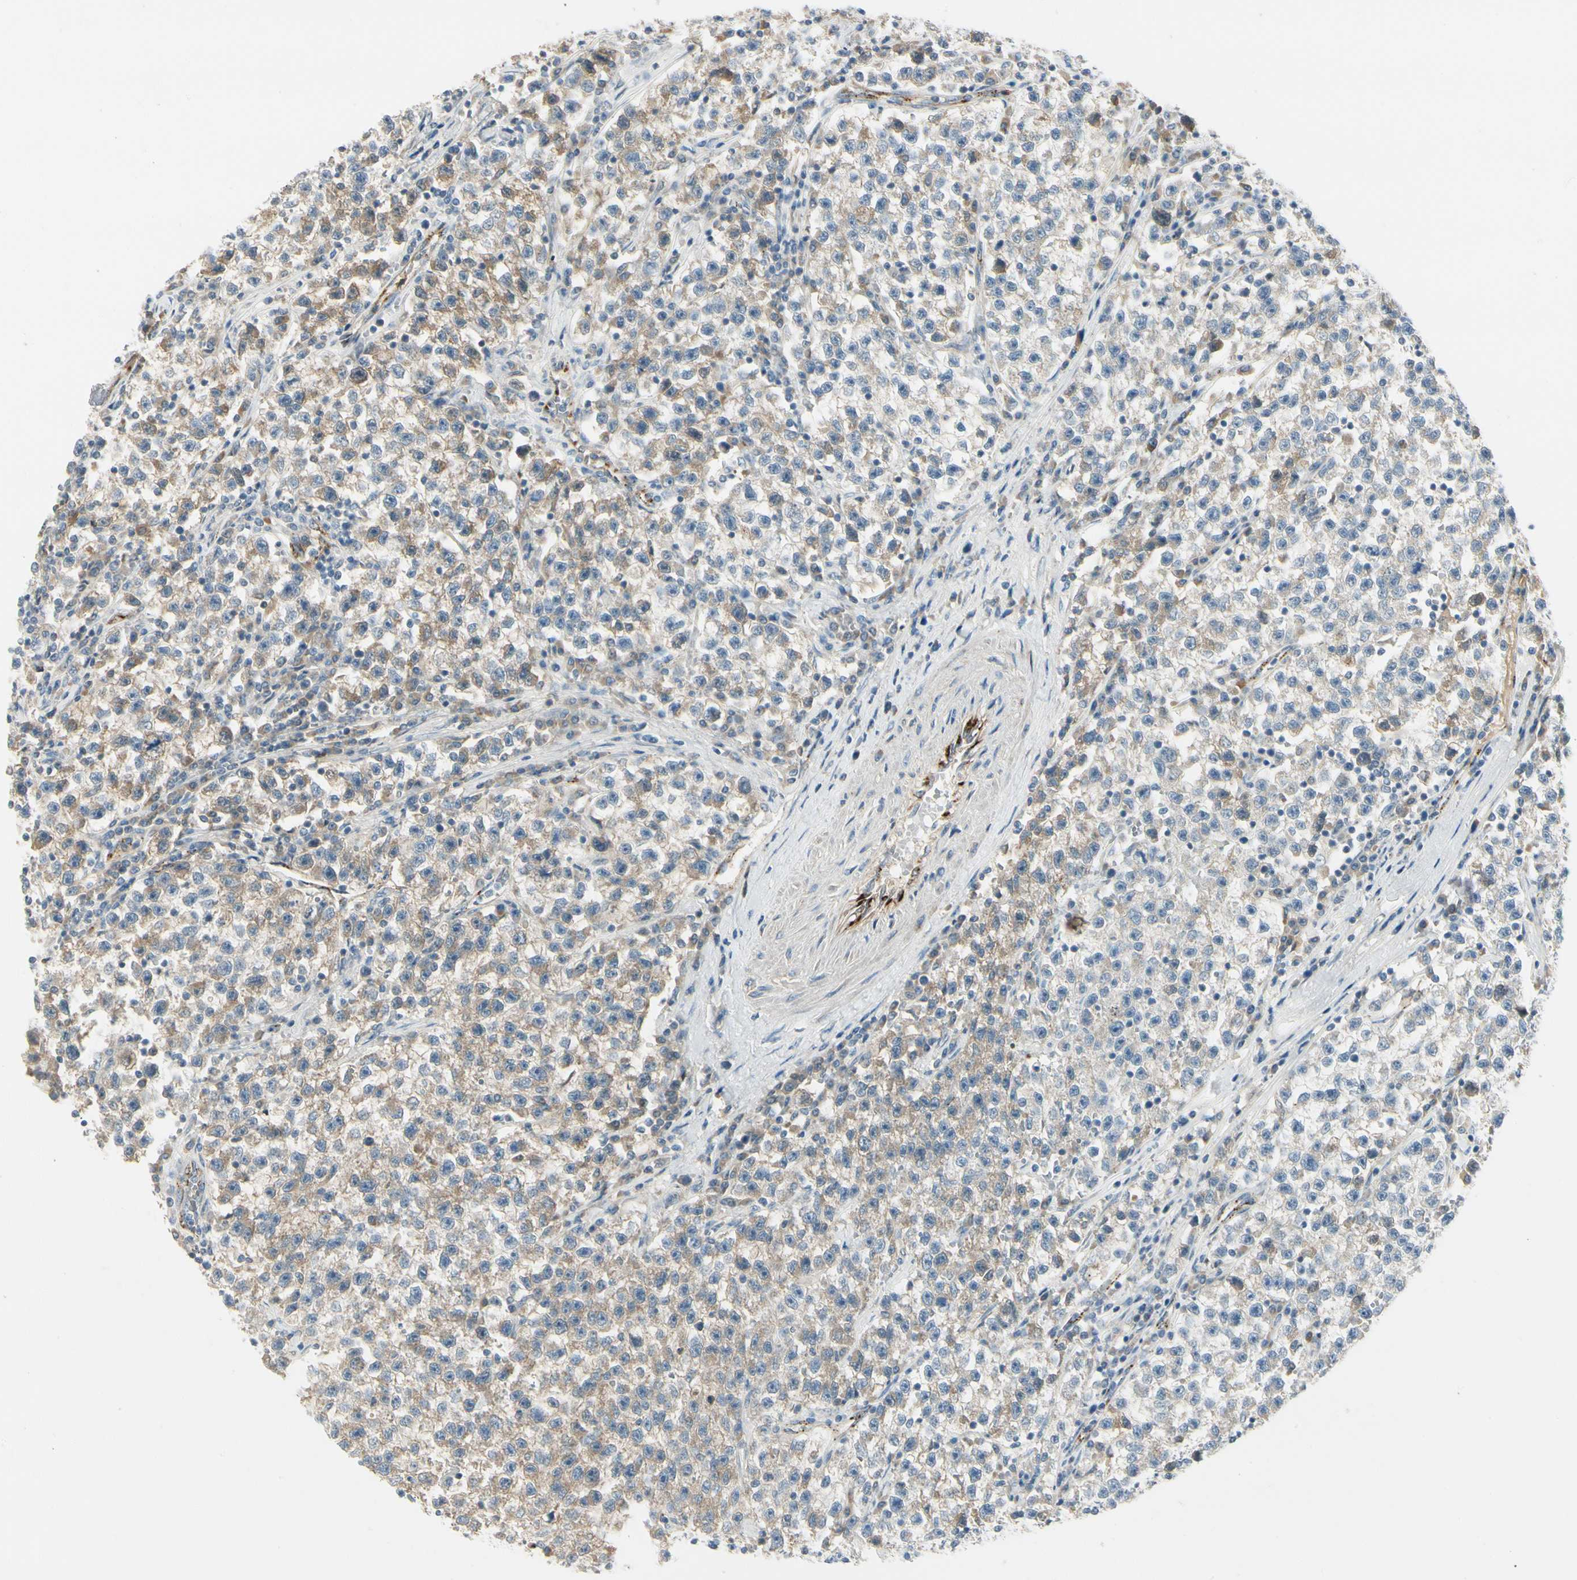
{"staining": {"intensity": "weak", "quantity": ">75%", "location": "cytoplasmic/membranous"}, "tissue": "testis cancer", "cell_type": "Tumor cells", "image_type": "cancer", "snomed": [{"axis": "morphology", "description": "Seminoma, NOS"}, {"axis": "topography", "description": "Testis"}], "caption": "Immunohistochemical staining of human testis cancer (seminoma) shows low levels of weak cytoplasmic/membranous expression in approximately >75% of tumor cells.", "gene": "MANSC1", "patient": {"sex": "male", "age": 22}}